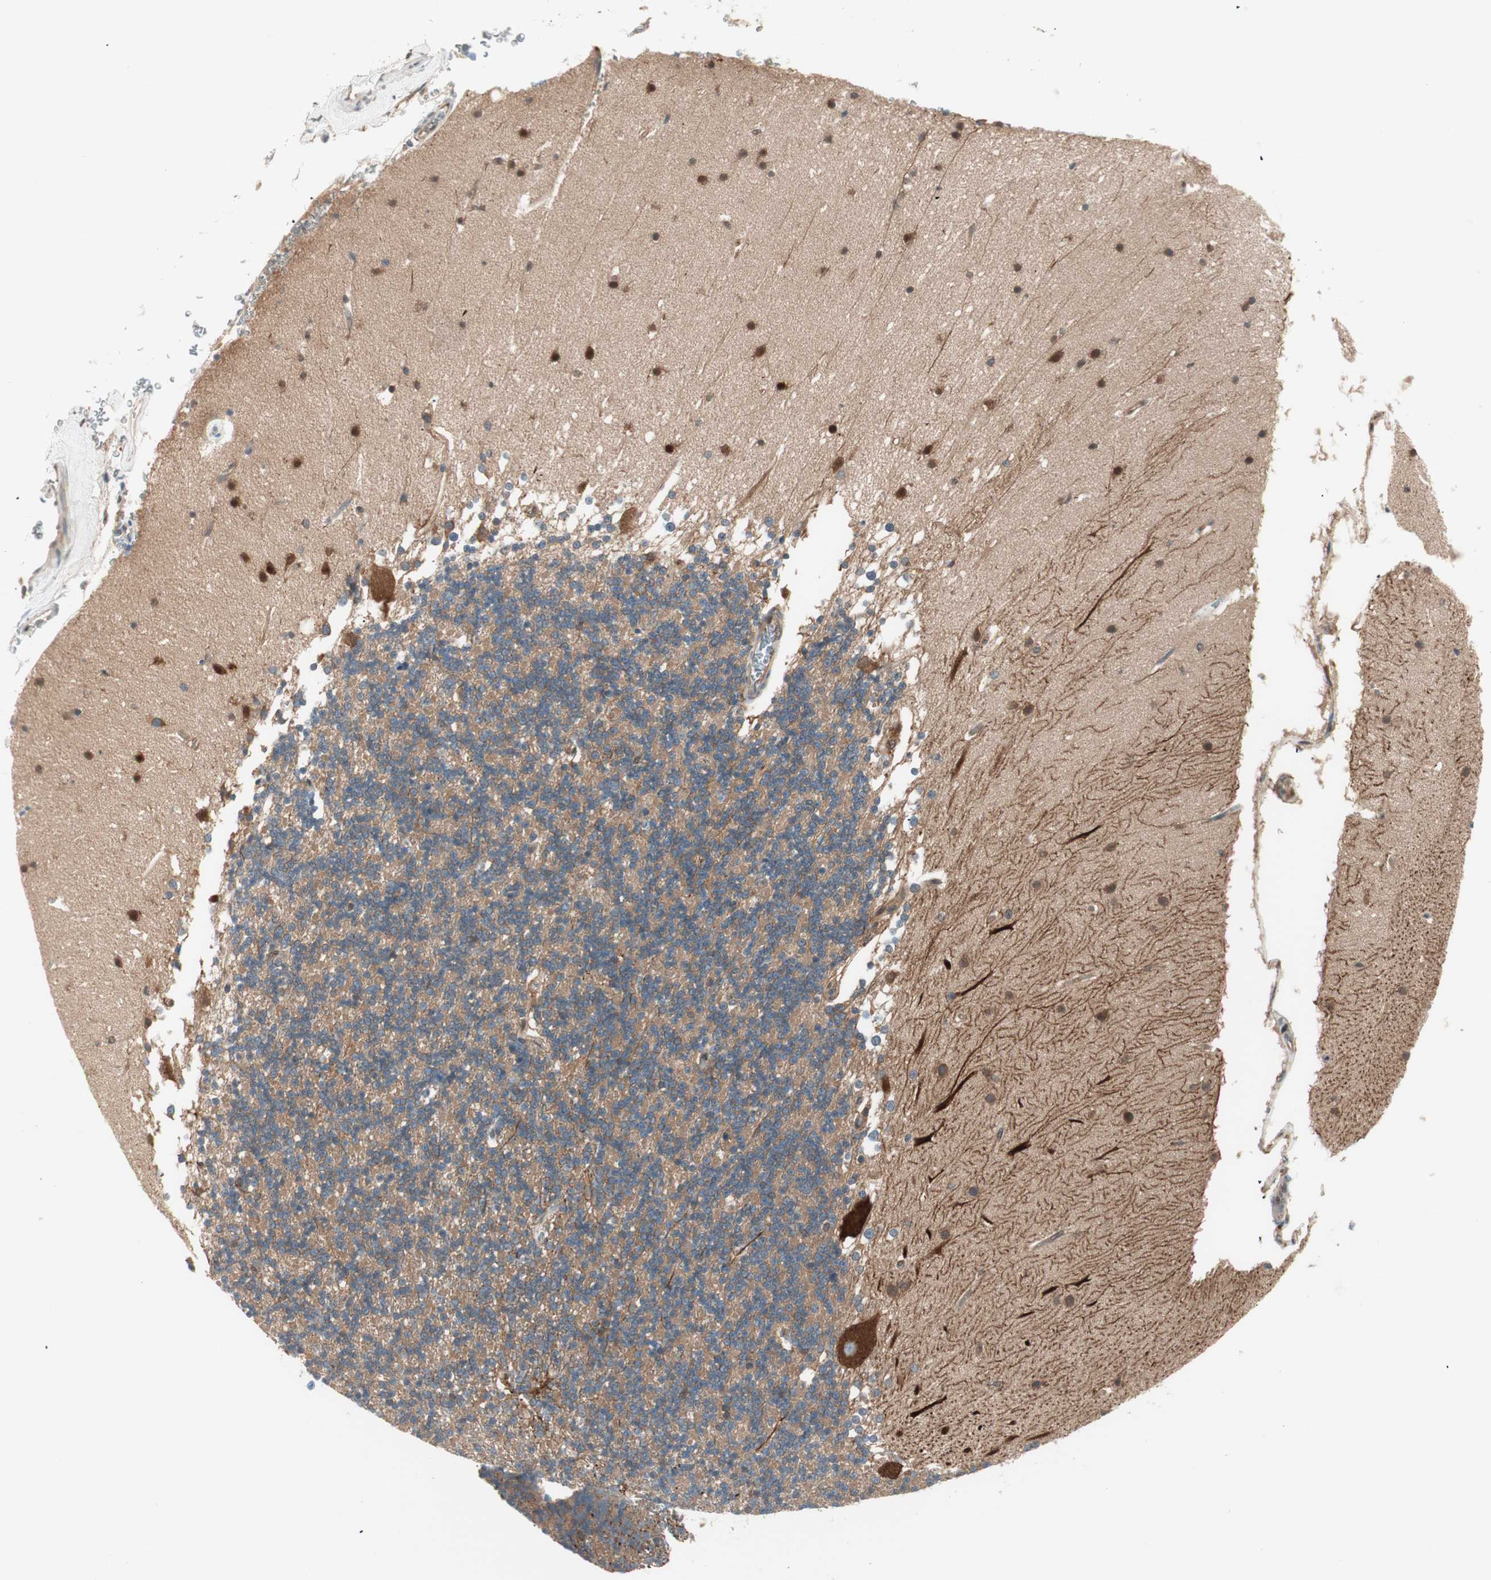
{"staining": {"intensity": "moderate", "quantity": "<25%", "location": "cytoplasmic/membranous"}, "tissue": "cerebellum", "cell_type": "Cells in granular layer", "image_type": "normal", "snomed": [{"axis": "morphology", "description": "Normal tissue, NOS"}, {"axis": "topography", "description": "Cerebellum"}], "caption": "A high-resolution histopathology image shows immunohistochemistry staining of normal cerebellum, which reveals moderate cytoplasmic/membranous staining in about <25% of cells in granular layer.", "gene": "GALT", "patient": {"sex": "female", "age": 19}}